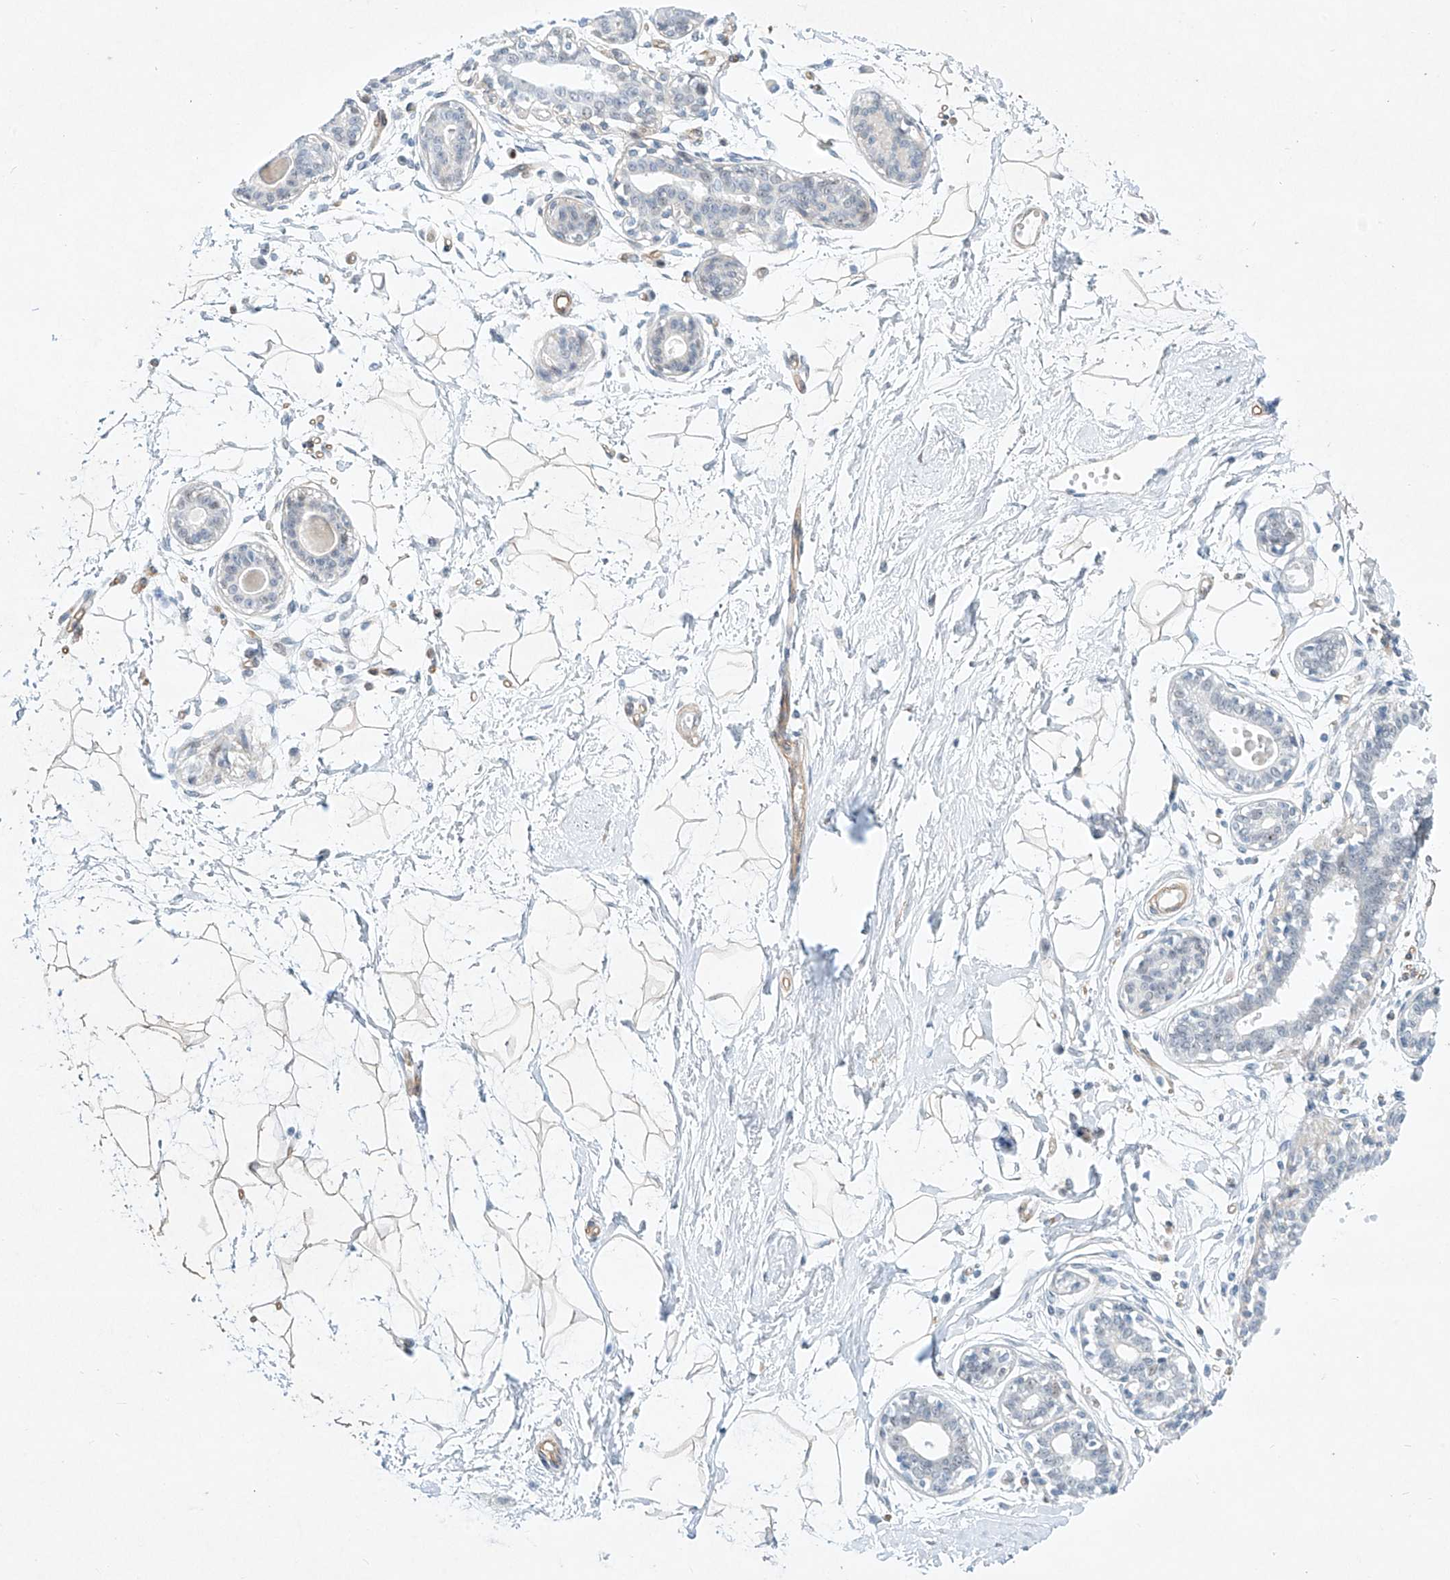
{"staining": {"intensity": "moderate", "quantity": "25%-75%", "location": "cytoplasmic/membranous"}, "tissue": "breast", "cell_type": "Adipocytes", "image_type": "normal", "snomed": [{"axis": "morphology", "description": "Normal tissue, NOS"}, {"axis": "topography", "description": "Breast"}], "caption": "Protein staining displays moderate cytoplasmic/membranous positivity in approximately 25%-75% of adipocytes in normal breast. The protein is shown in brown color, while the nuclei are stained blue.", "gene": "REEP2", "patient": {"sex": "female", "age": 45}}